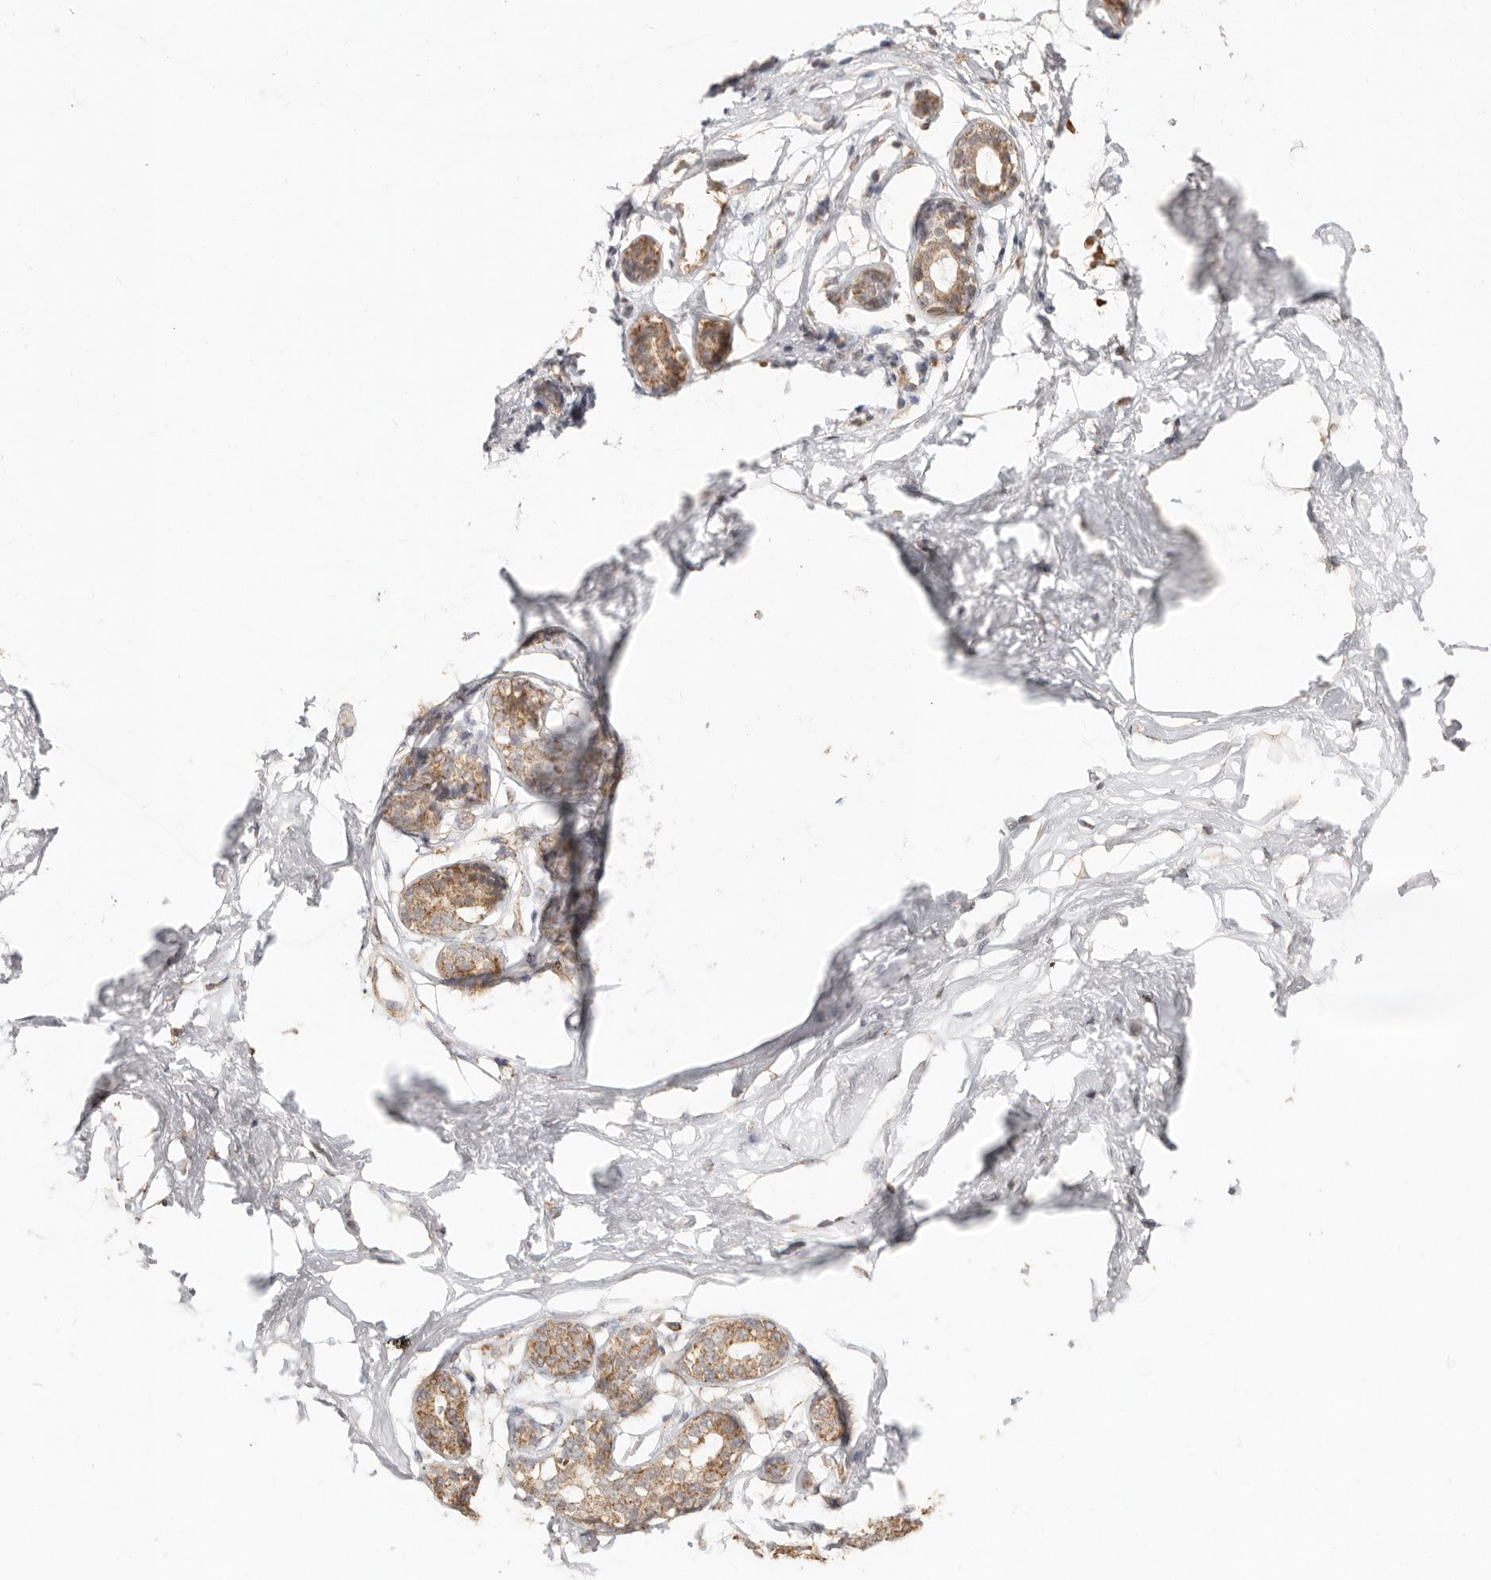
{"staining": {"intensity": "moderate", "quantity": "25%-75%", "location": "cytoplasmic/membranous"}, "tissue": "breast", "cell_type": "Adipocytes", "image_type": "normal", "snomed": [{"axis": "morphology", "description": "Normal tissue, NOS"}, {"axis": "morphology", "description": "Adenoma, NOS"}, {"axis": "topography", "description": "Breast"}], "caption": "Breast was stained to show a protein in brown. There is medium levels of moderate cytoplasmic/membranous positivity in about 25%-75% of adipocytes. (brown staining indicates protein expression, while blue staining denotes nuclei).", "gene": "NDUFB11", "patient": {"sex": "female", "age": 23}}